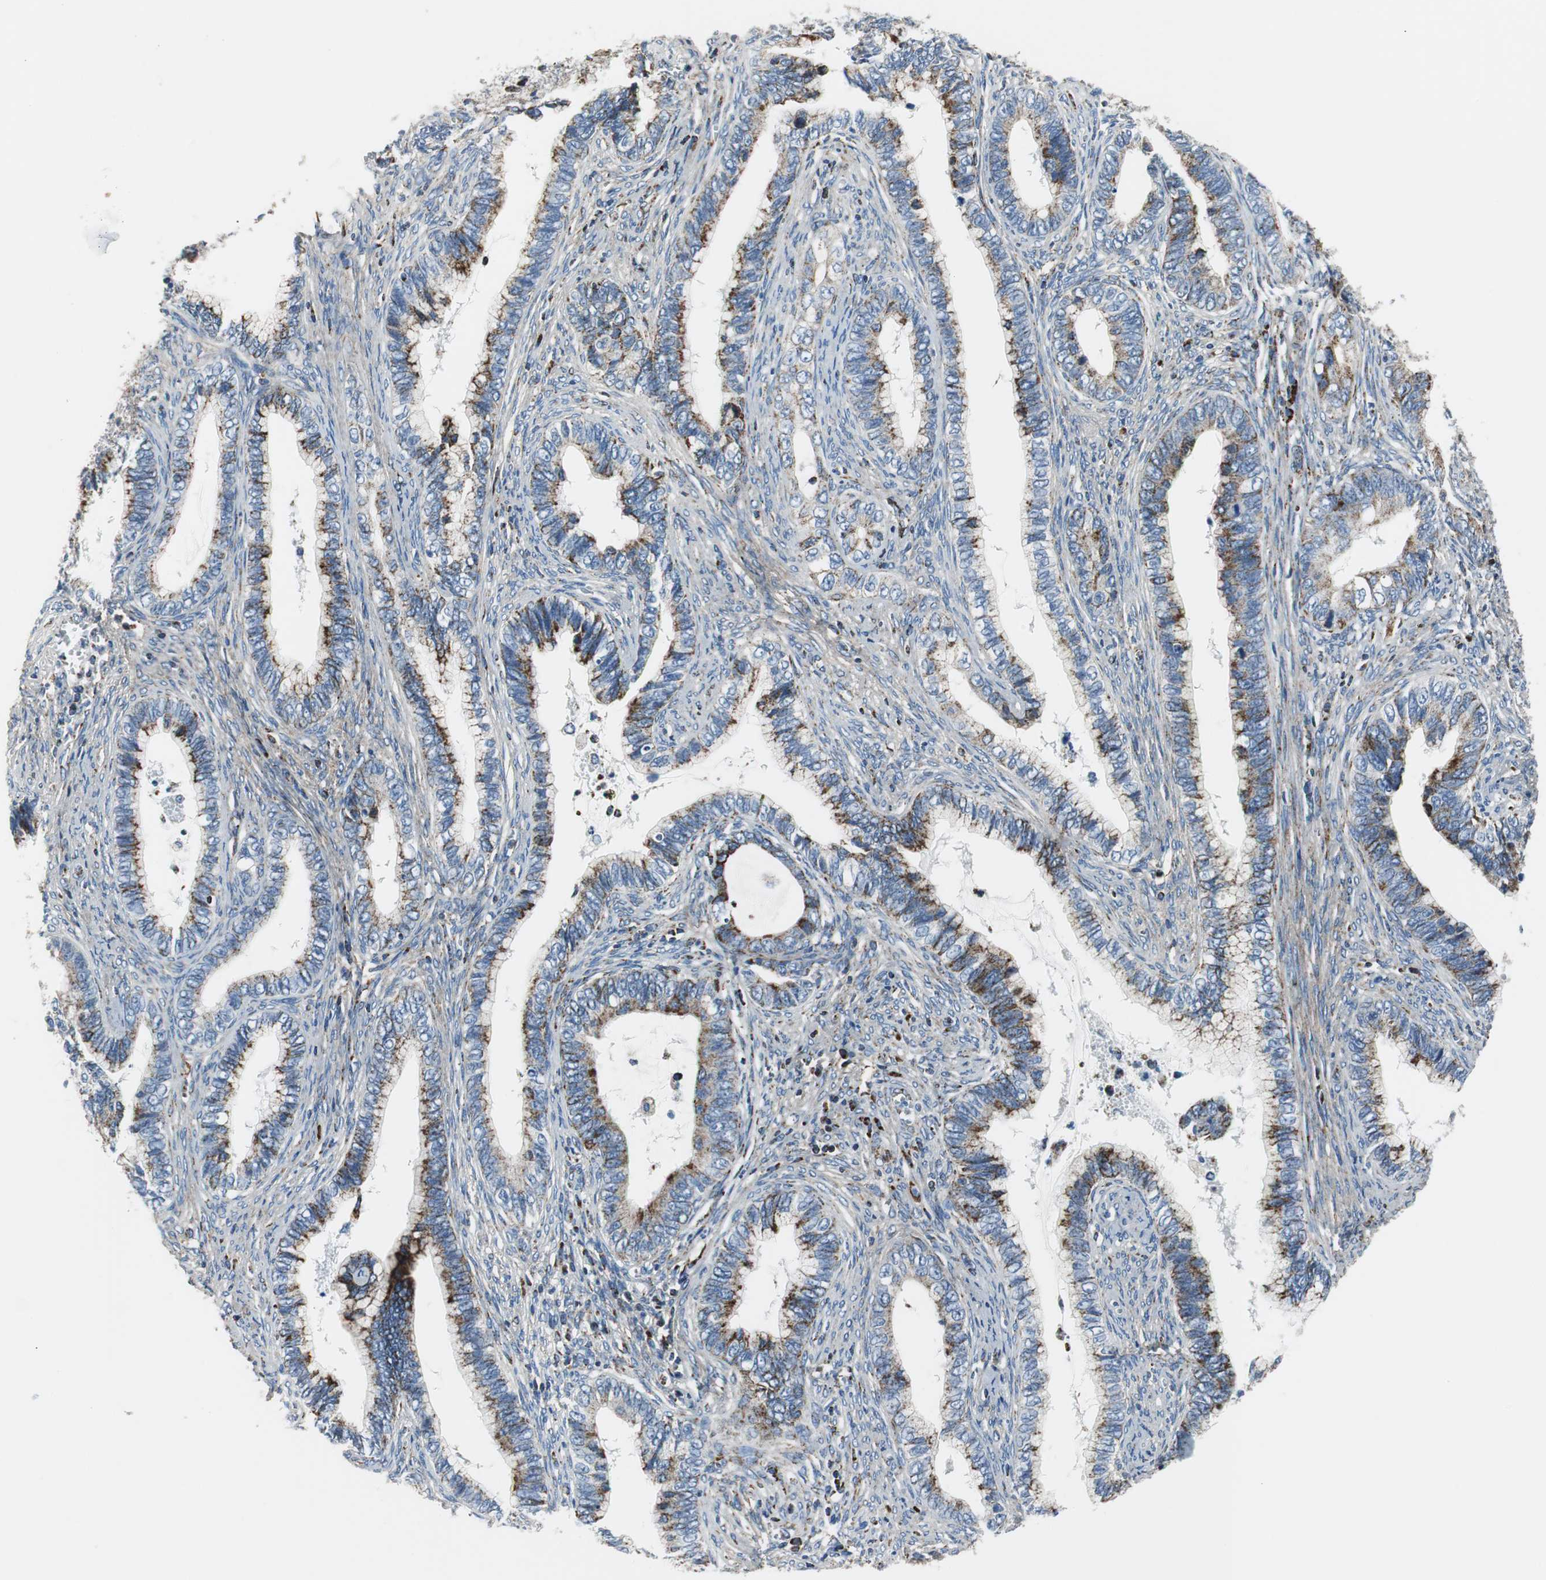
{"staining": {"intensity": "strong", "quantity": "25%-75%", "location": "cytoplasmic/membranous"}, "tissue": "cervical cancer", "cell_type": "Tumor cells", "image_type": "cancer", "snomed": [{"axis": "morphology", "description": "Adenocarcinoma, NOS"}, {"axis": "topography", "description": "Cervix"}], "caption": "This micrograph exhibits immunohistochemistry staining of cervical adenocarcinoma, with high strong cytoplasmic/membranous staining in approximately 25%-75% of tumor cells.", "gene": "C1QTNF7", "patient": {"sex": "female", "age": 44}}